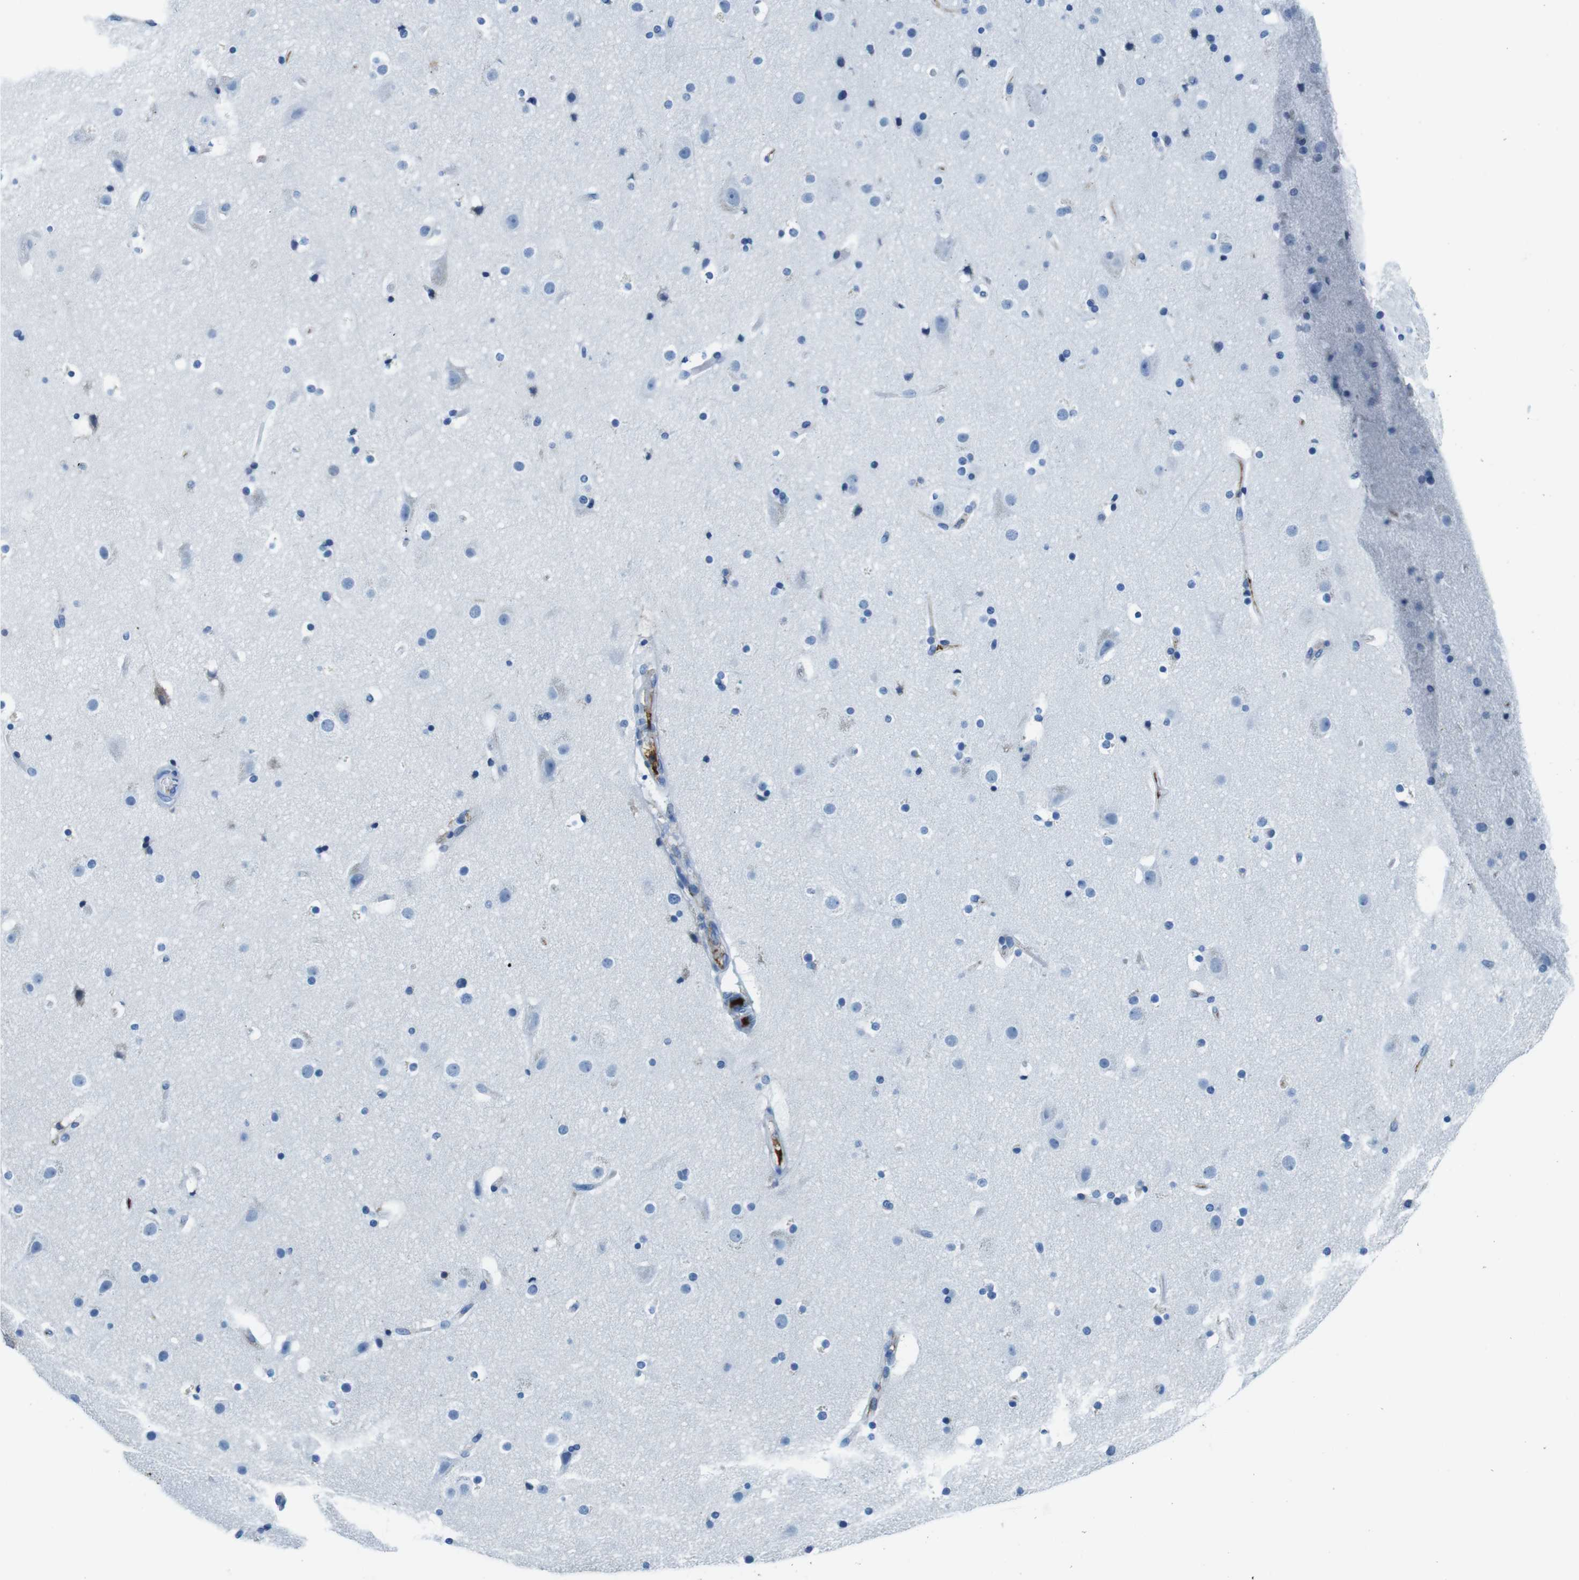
{"staining": {"intensity": "negative", "quantity": "none", "location": "none"}, "tissue": "cerebral cortex", "cell_type": "Endothelial cells", "image_type": "normal", "snomed": [{"axis": "morphology", "description": "Normal tissue, NOS"}, {"axis": "topography", "description": "Cerebral cortex"}], "caption": "Immunohistochemistry (IHC) of benign cerebral cortex demonstrates no staining in endothelial cells. The staining is performed using DAB brown chromogen with nuclei counter-stained in using hematoxylin.", "gene": "IGKC", "patient": {"sex": "male", "age": 57}}